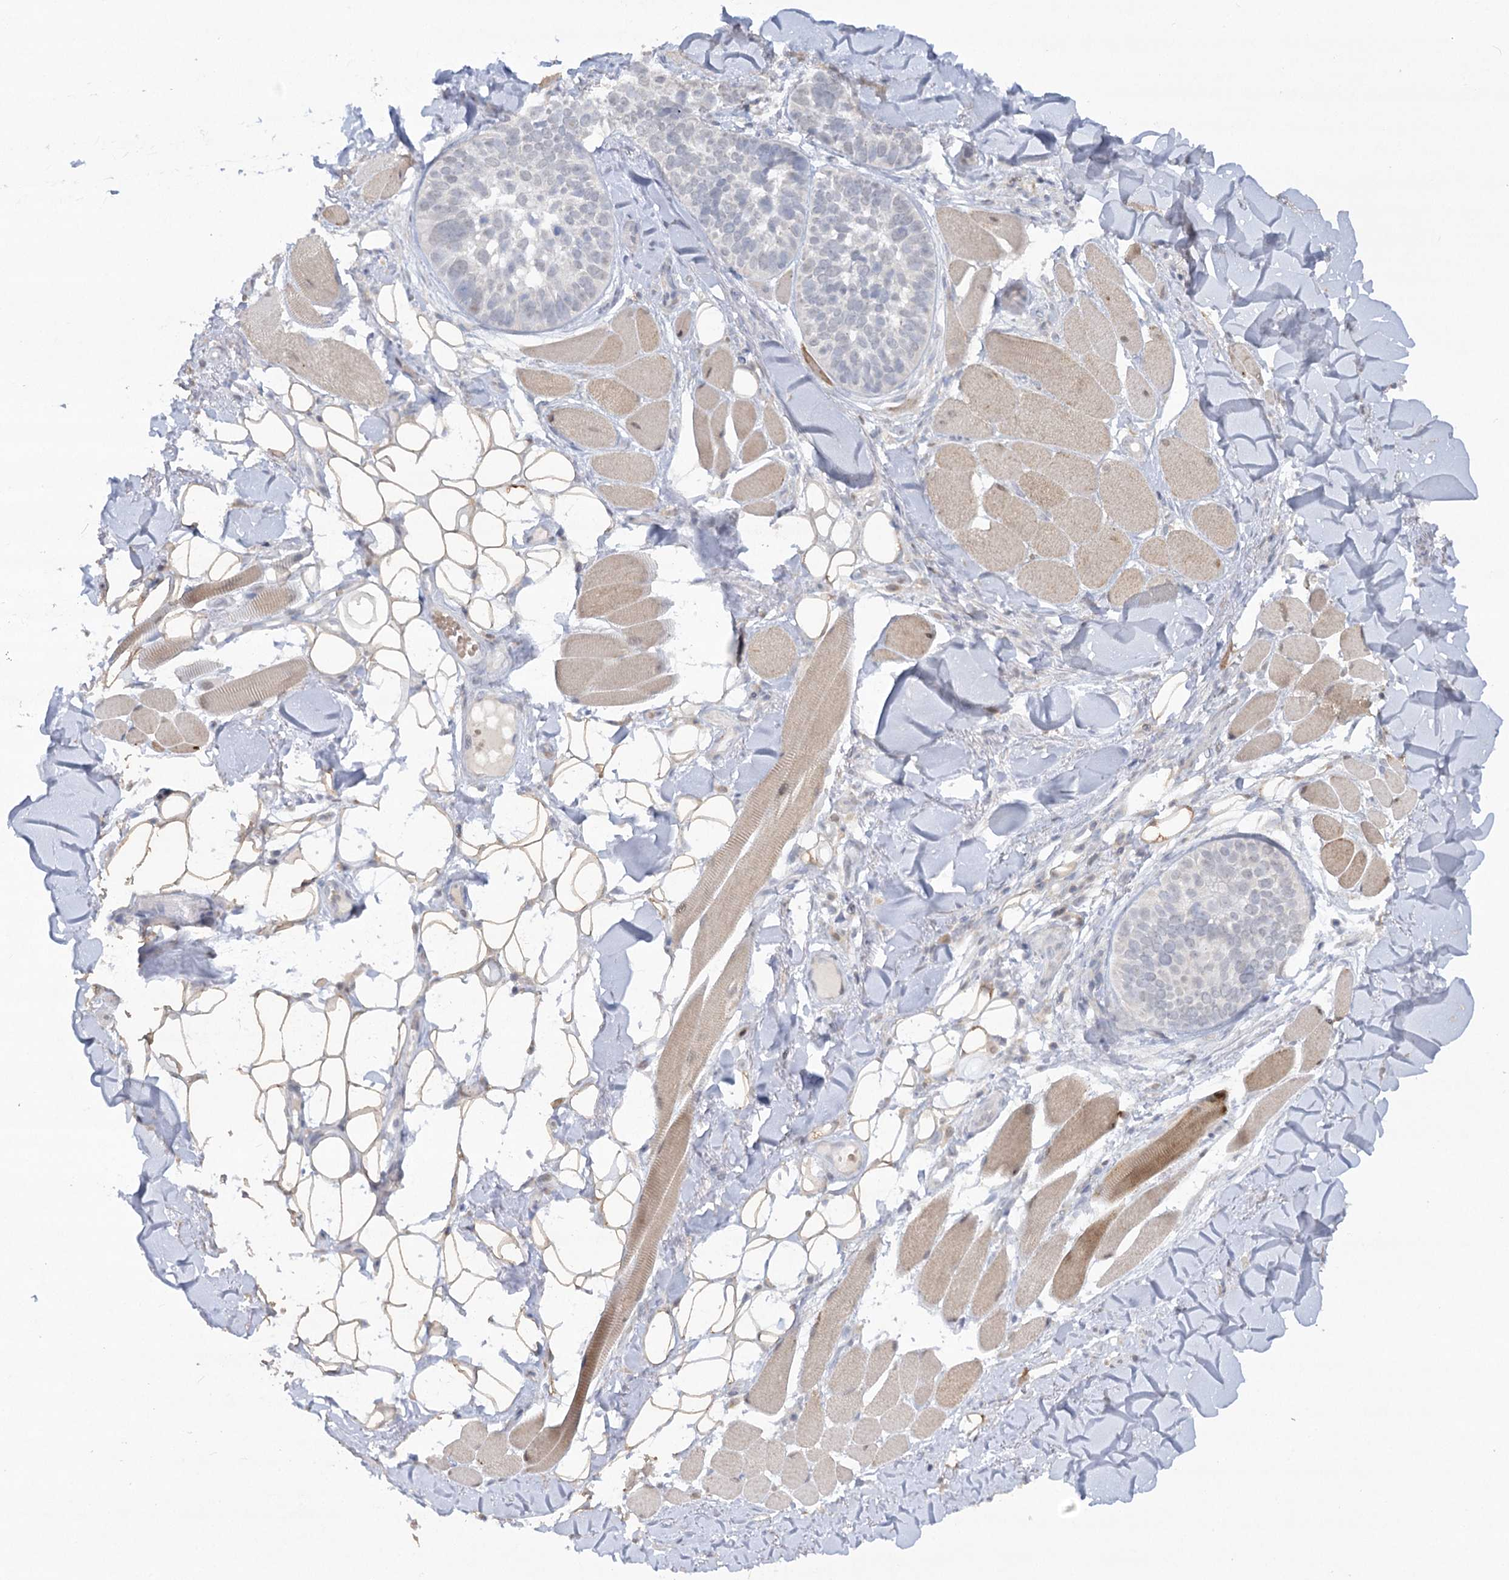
{"staining": {"intensity": "negative", "quantity": "none", "location": "none"}, "tissue": "skin cancer", "cell_type": "Tumor cells", "image_type": "cancer", "snomed": [{"axis": "morphology", "description": "Basal cell carcinoma"}, {"axis": "topography", "description": "Skin"}], "caption": "A high-resolution micrograph shows IHC staining of skin cancer (basal cell carcinoma), which demonstrates no significant positivity in tumor cells.", "gene": "TRAF3IP1", "patient": {"sex": "male", "age": 62}}